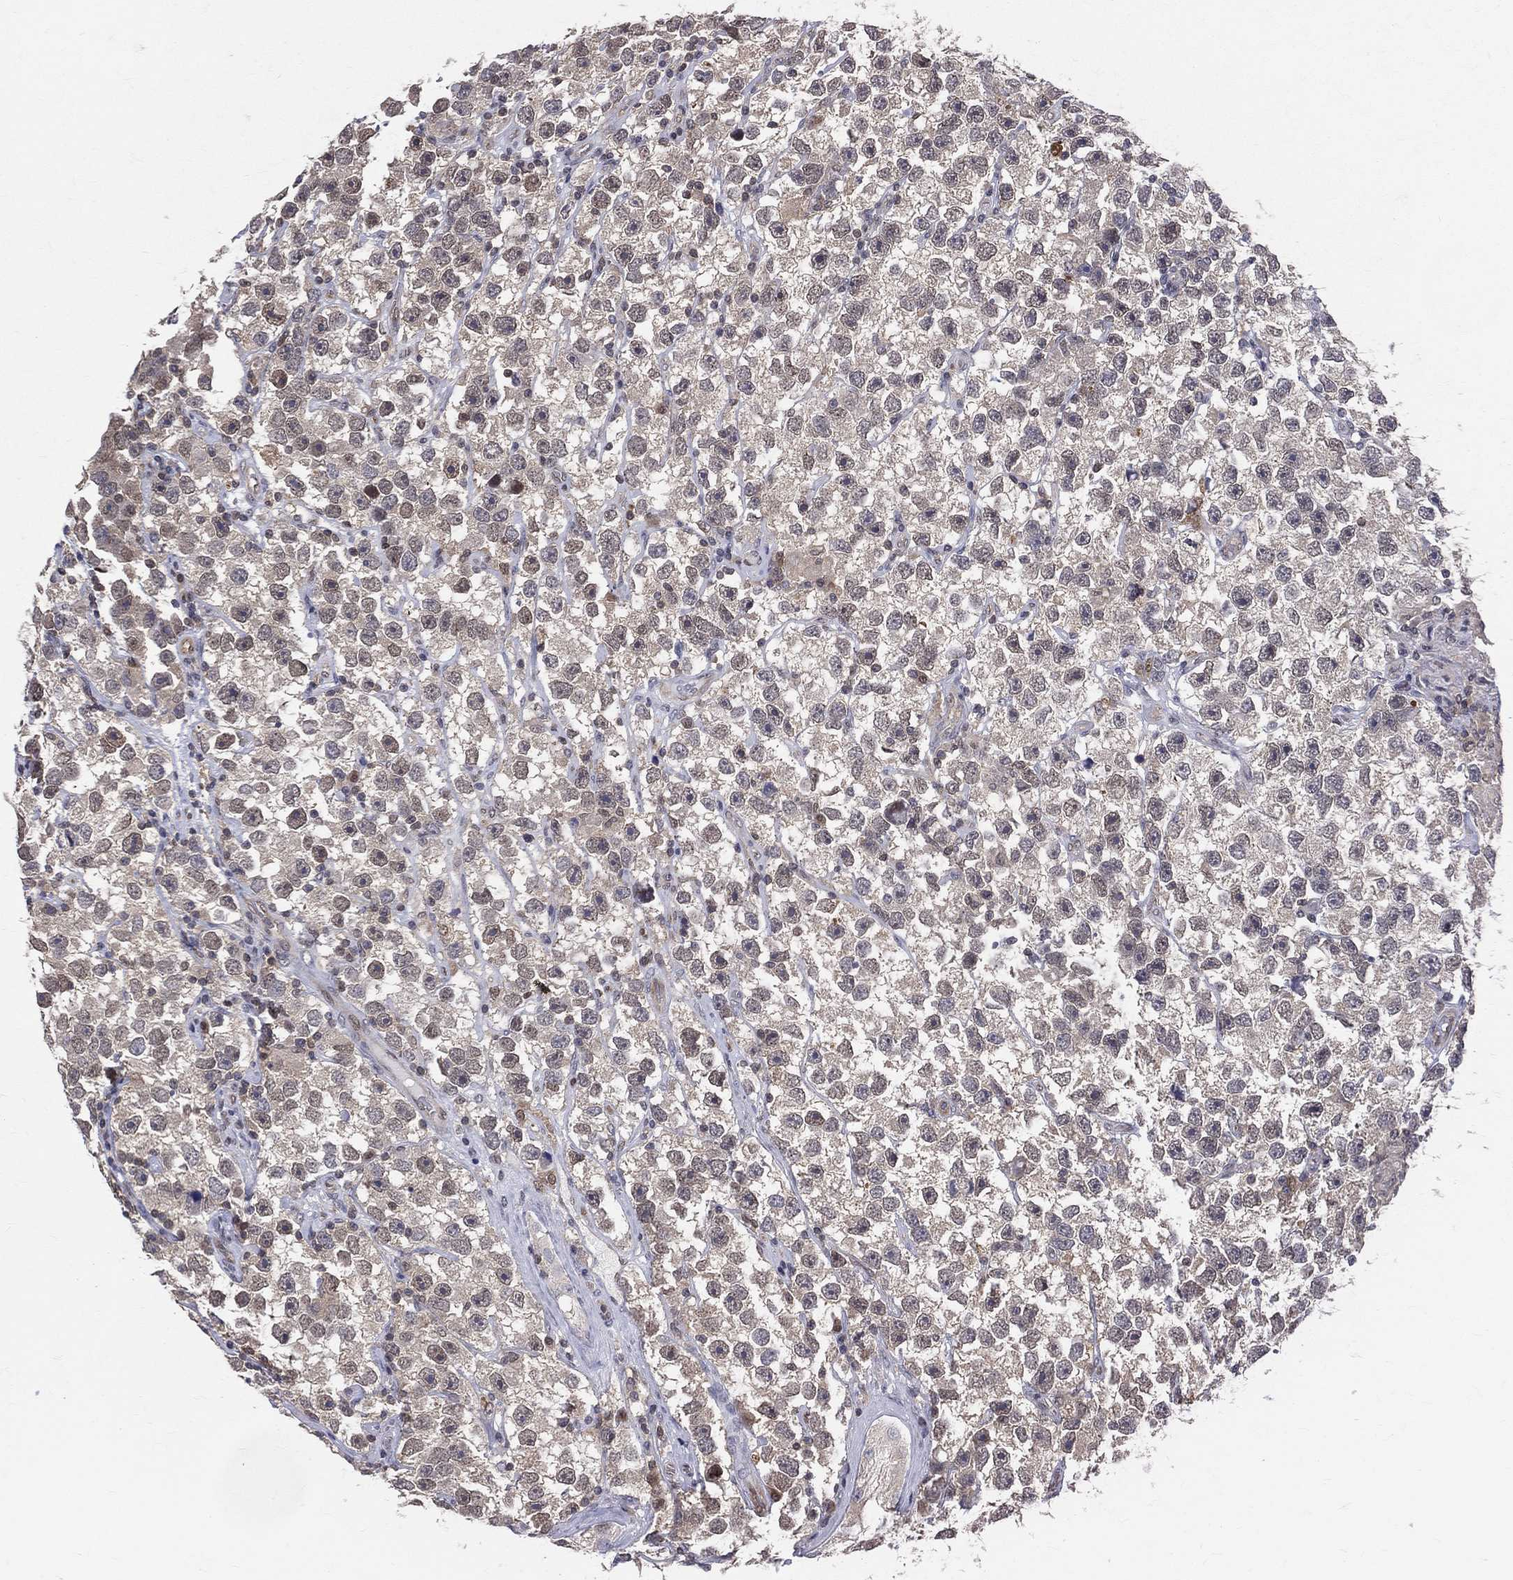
{"staining": {"intensity": "negative", "quantity": "none", "location": "none"}, "tissue": "testis cancer", "cell_type": "Tumor cells", "image_type": "cancer", "snomed": [{"axis": "morphology", "description": "Seminoma, NOS"}, {"axis": "topography", "description": "Testis"}], "caption": "Testis cancer (seminoma) was stained to show a protein in brown. There is no significant expression in tumor cells.", "gene": "GMPR2", "patient": {"sex": "male", "age": 26}}